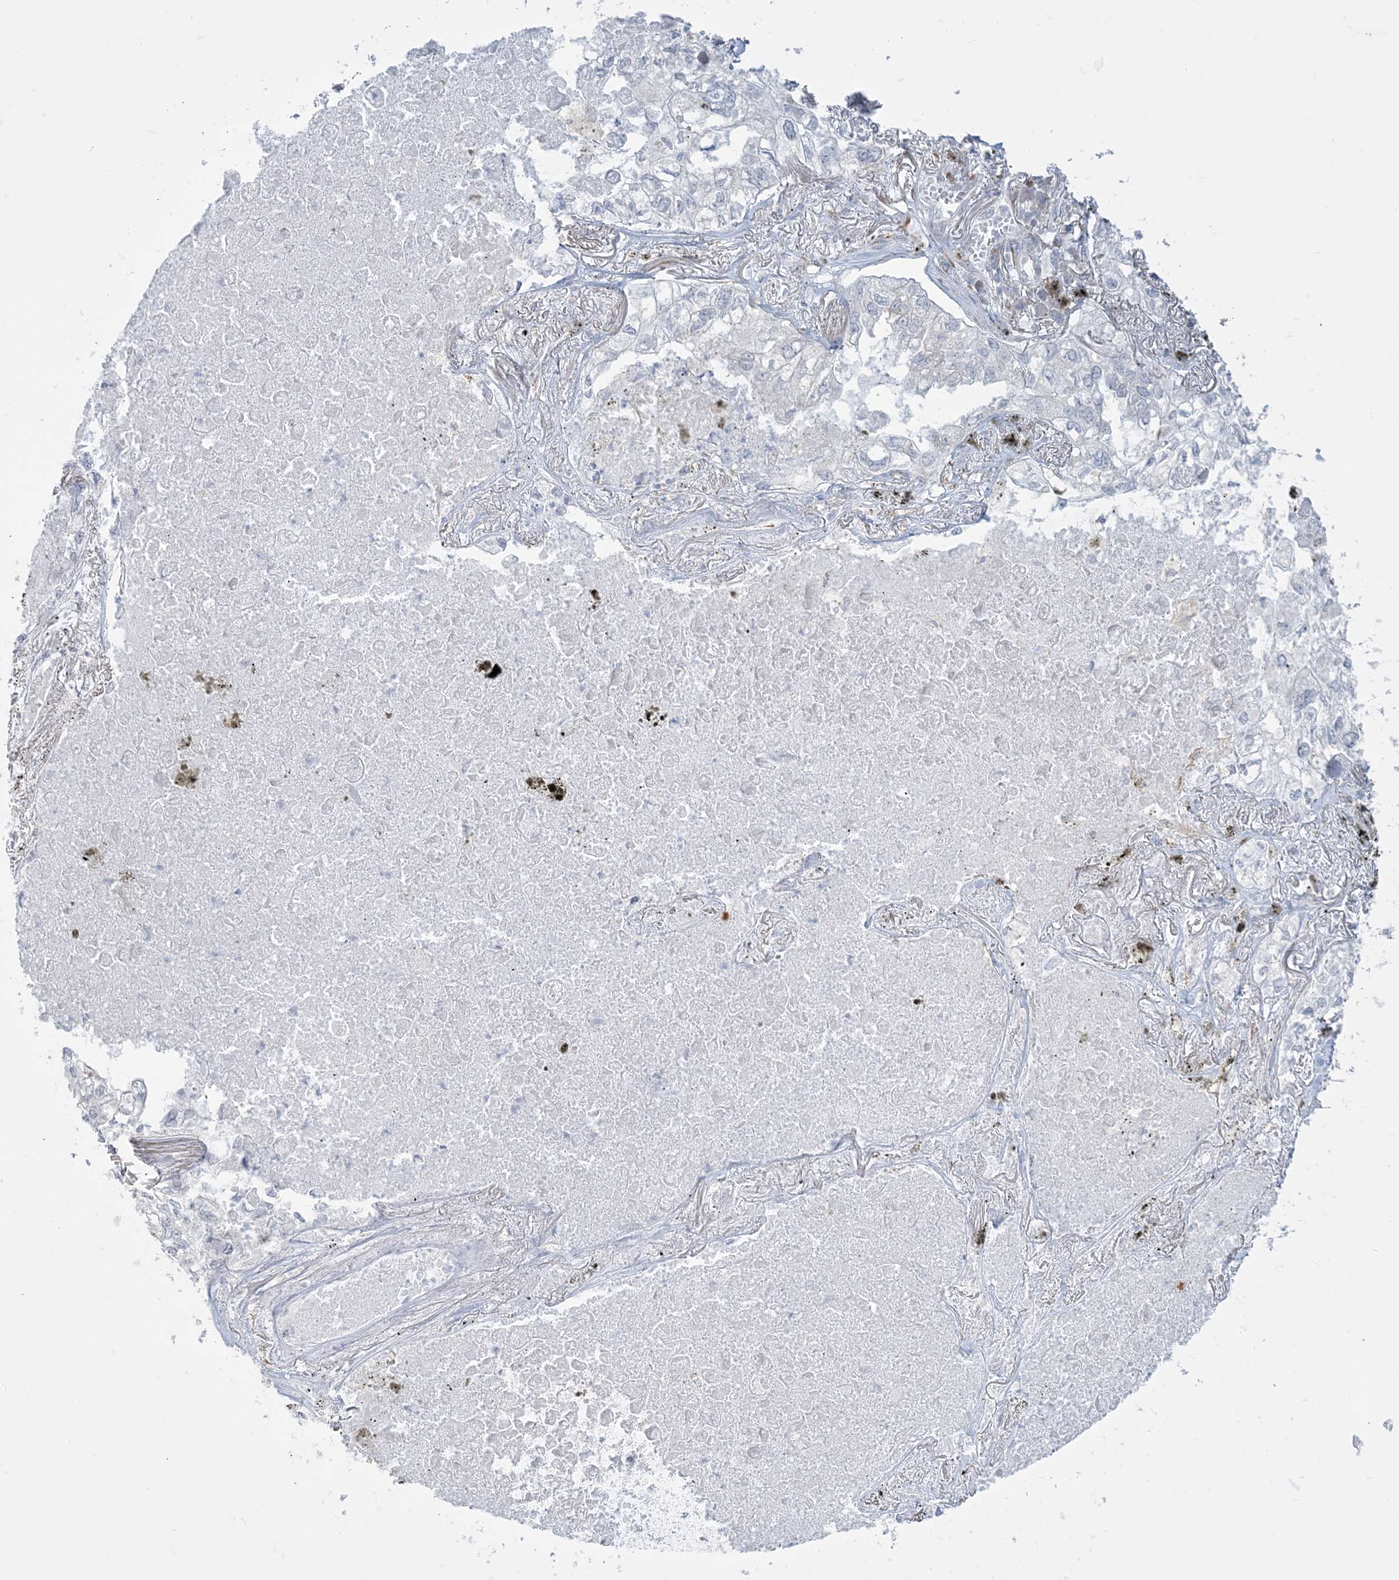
{"staining": {"intensity": "negative", "quantity": "none", "location": "none"}, "tissue": "lung cancer", "cell_type": "Tumor cells", "image_type": "cancer", "snomed": [{"axis": "morphology", "description": "Adenocarcinoma, NOS"}, {"axis": "topography", "description": "Lung"}], "caption": "Human lung cancer stained for a protein using IHC reveals no staining in tumor cells.", "gene": "ZC3H6", "patient": {"sex": "male", "age": 65}}